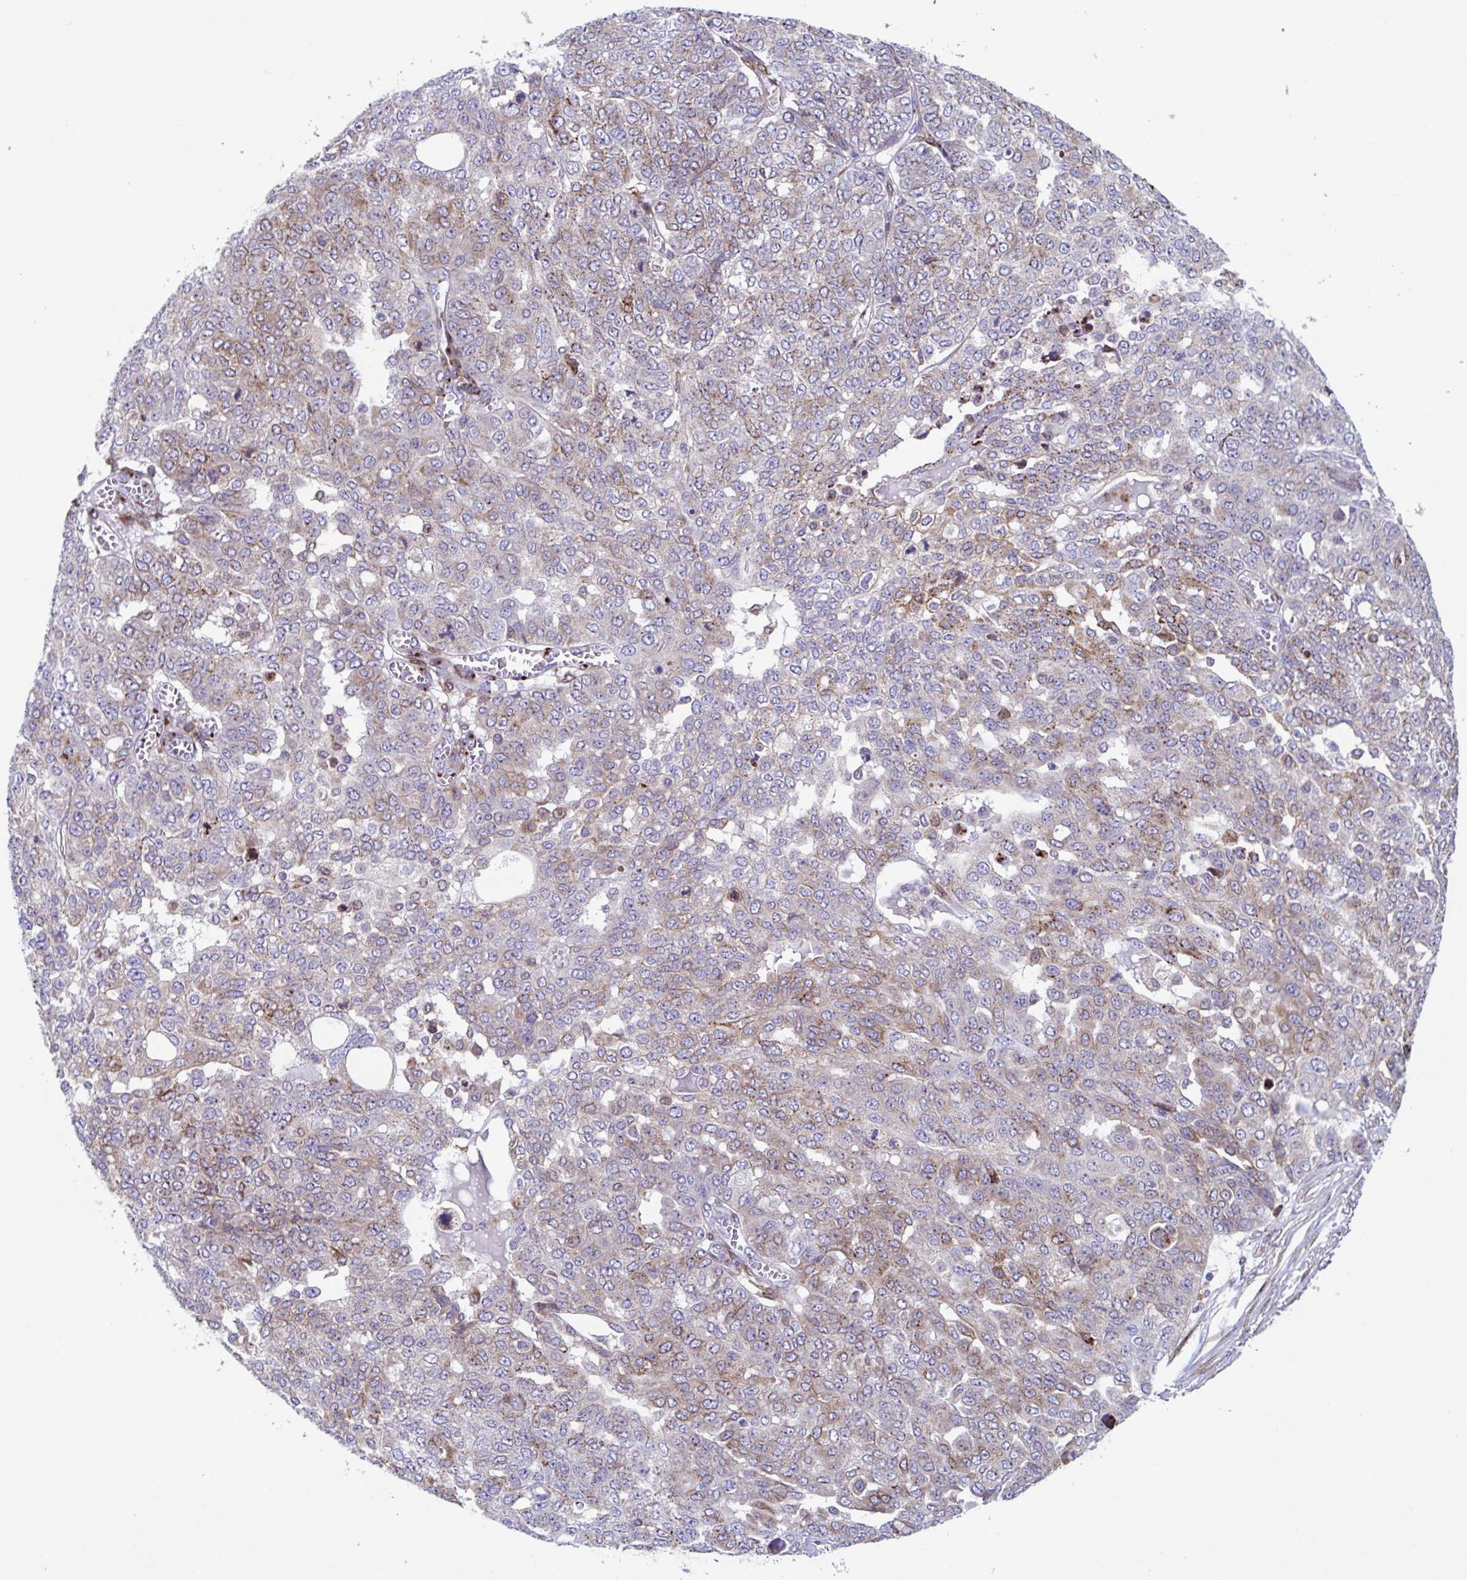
{"staining": {"intensity": "weak", "quantity": "25%-75%", "location": "cytoplasmic/membranous"}, "tissue": "ovarian cancer", "cell_type": "Tumor cells", "image_type": "cancer", "snomed": [{"axis": "morphology", "description": "Cystadenocarcinoma, serous, NOS"}, {"axis": "topography", "description": "Soft tissue"}, {"axis": "topography", "description": "Ovary"}], "caption": "The photomicrograph reveals staining of ovarian serous cystadenocarcinoma, revealing weak cytoplasmic/membranous protein expression (brown color) within tumor cells. (Brightfield microscopy of DAB IHC at high magnification).", "gene": "RFK", "patient": {"sex": "female", "age": 57}}